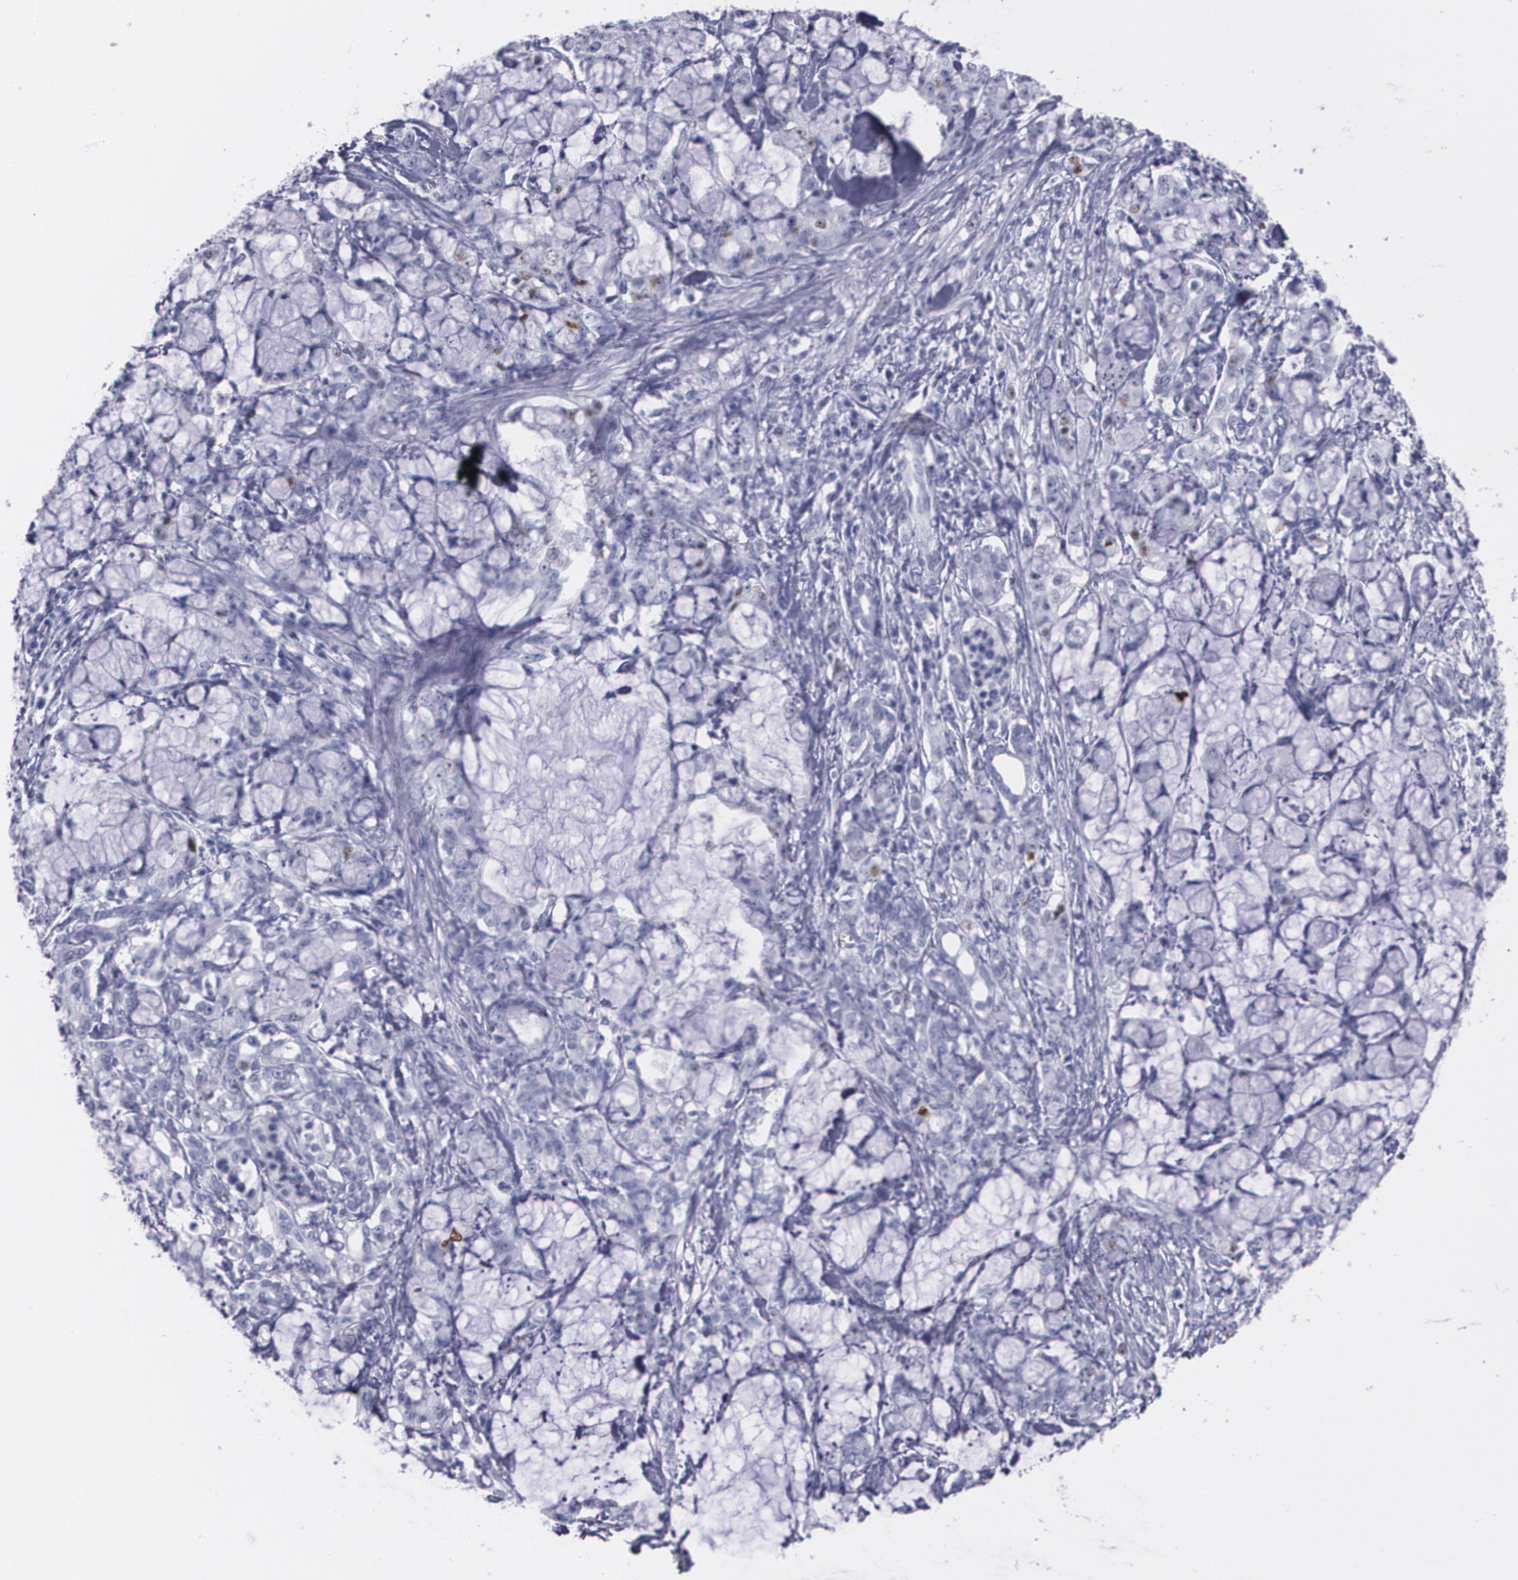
{"staining": {"intensity": "moderate", "quantity": "<25%", "location": "nuclear"}, "tissue": "pancreatic cancer", "cell_type": "Tumor cells", "image_type": "cancer", "snomed": [{"axis": "morphology", "description": "Adenocarcinoma, NOS"}, {"axis": "topography", "description": "Pancreas"}], "caption": "High-magnification brightfield microscopy of adenocarcinoma (pancreatic) stained with DAB (3,3'-diaminobenzidine) (brown) and counterstained with hematoxylin (blue). tumor cells exhibit moderate nuclear positivity is identified in approximately<25% of cells. The protein is stained brown, and the nuclei are stained in blue (DAB (3,3'-diaminobenzidine) IHC with brightfield microscopy, high magnification).", "gene": "TP53", "patient": {"sex": "female", "age": 73}}